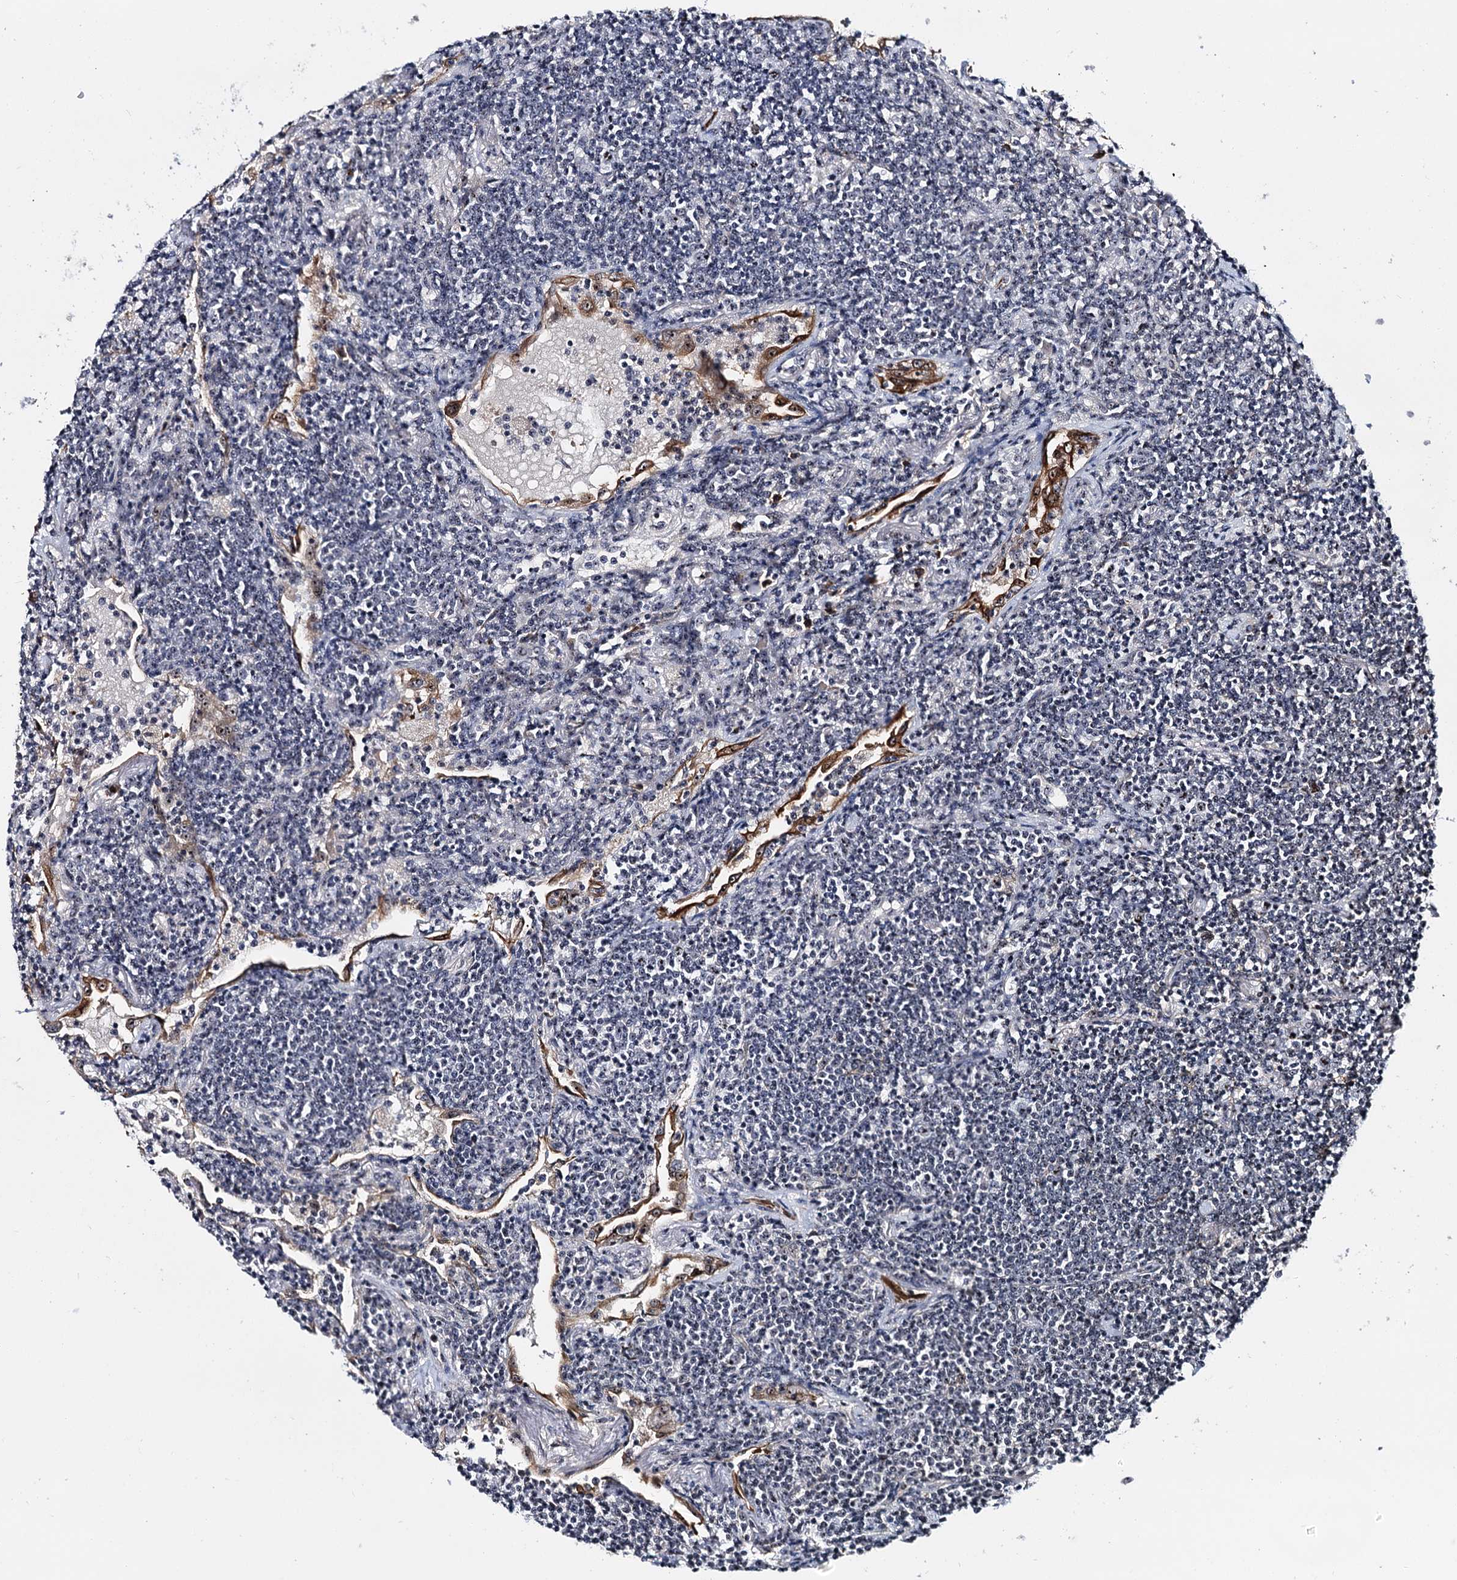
{"staining": {"intensity": "negative", "quantity": "none", "location": "none"}, "tissue": "lymphoma", "cell_type": "Tumor cells", "image_type": "cancer", "snomed": [{"axis": "morphology", "description": "Malignant lymphoma, non-Hodgkin's type, Low grade"}, {"axis": "topography", "description": "Lung"}], "caption": "High power microscopy micrograph of an immunohistochemistry image of malignant lymphoma, non-Hodgkin's type (low-grade), revealing no significant expression in tumor cells.", "gene": "SUPT20H", "patient": {"sex": "female", "age": 71}}